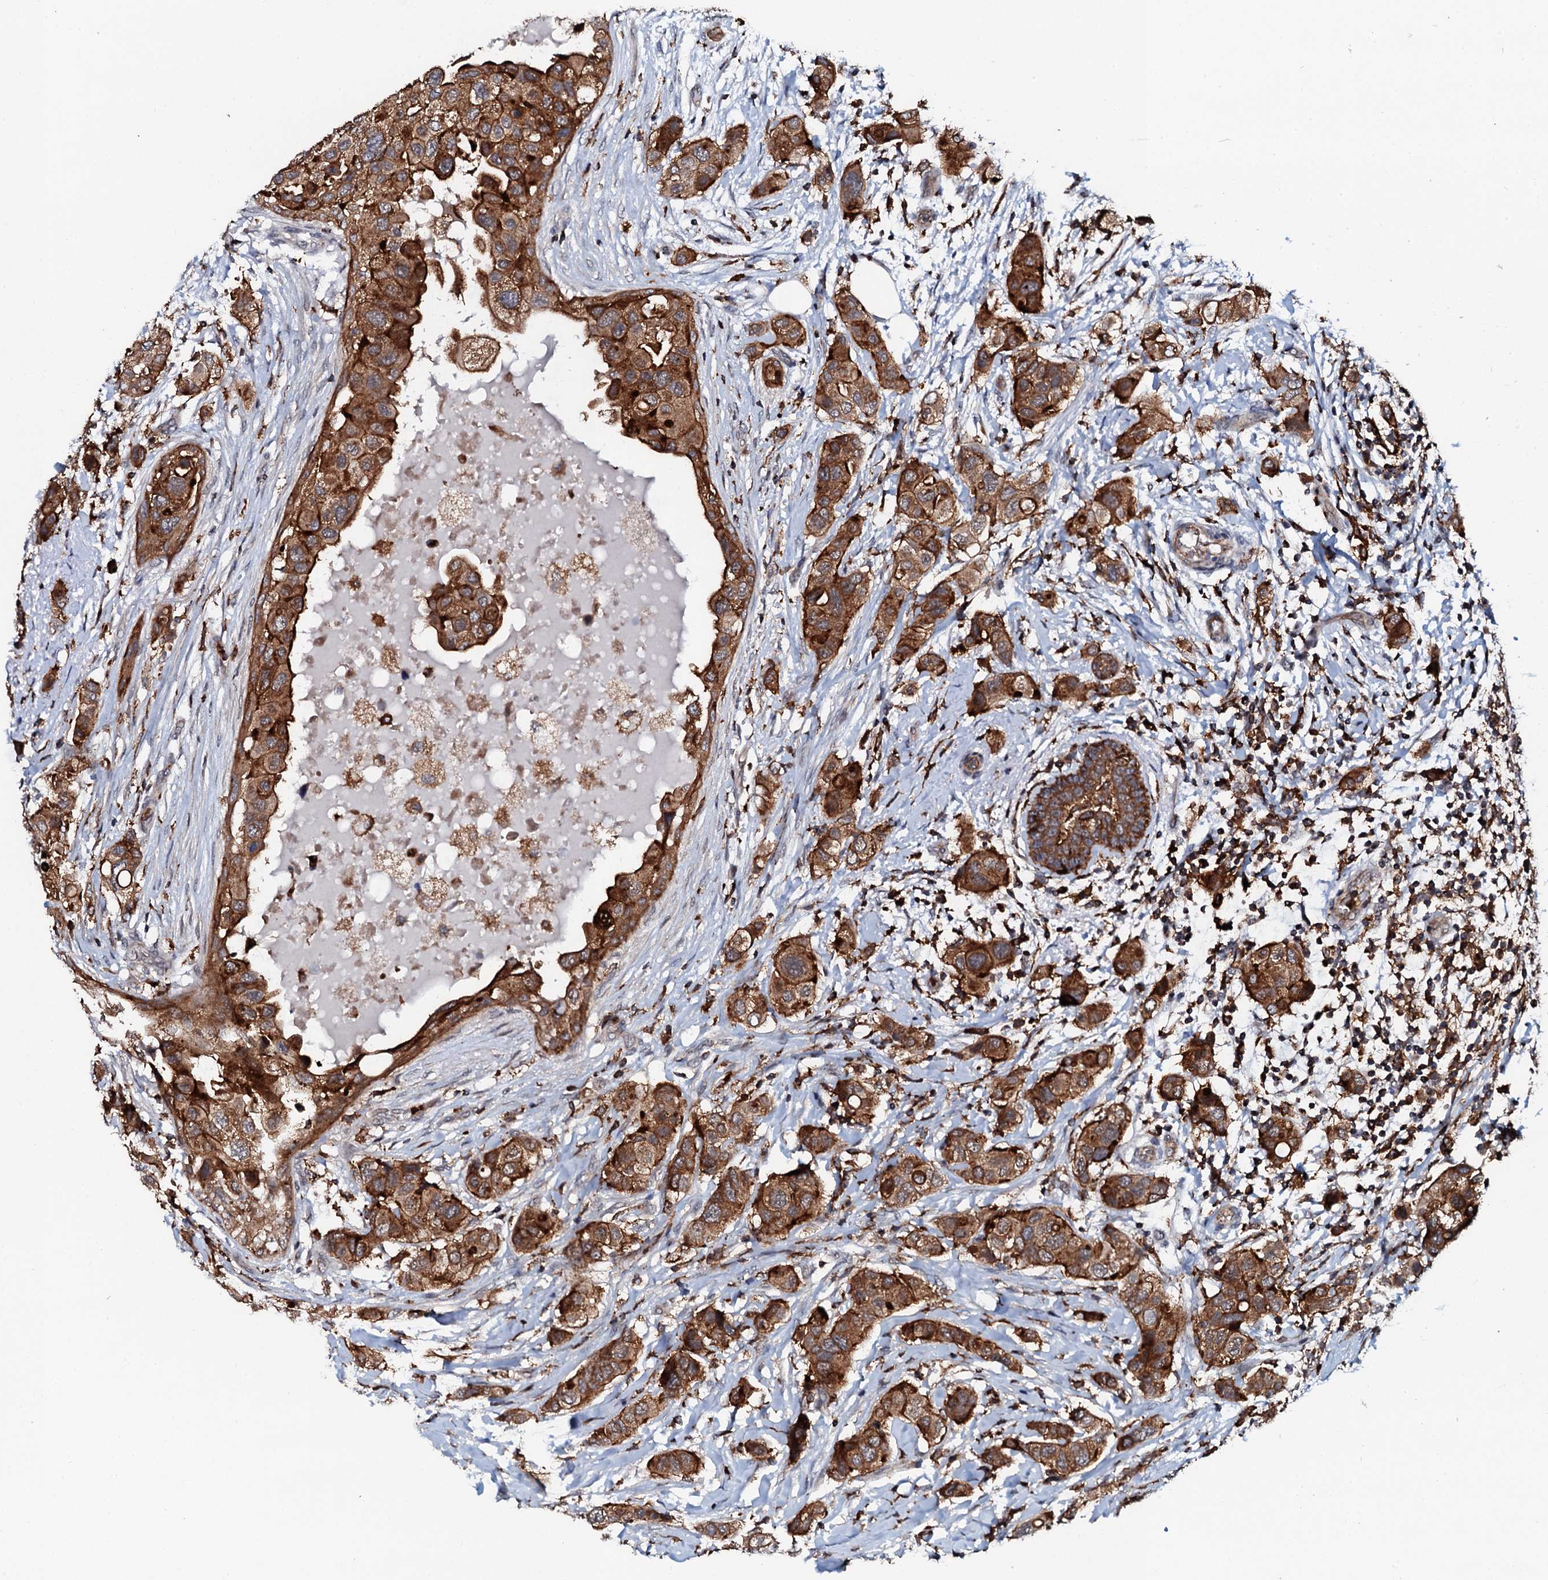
{"staining": {"intensity": "strong", "quantity": ">75%", "location": "cytoplasmic/membranous"}, "tissue": "breast cancer", "cell_type": "Tumor cells", "image_type": "cancer", "snomed": [{"axis": "morphology", "description": "Lobular carcinoma"}, {"axis": "topography", "description": "Breast"}], "caption": "Immunohistochemistry (IHC) of human lobular carcinoma (breast) reveals high levels of strong cytoplasmic/membranous expression in about >75% of tumor cells.", "gene": "VAMP8", "patient": {"sex": "female", "age": 51}}